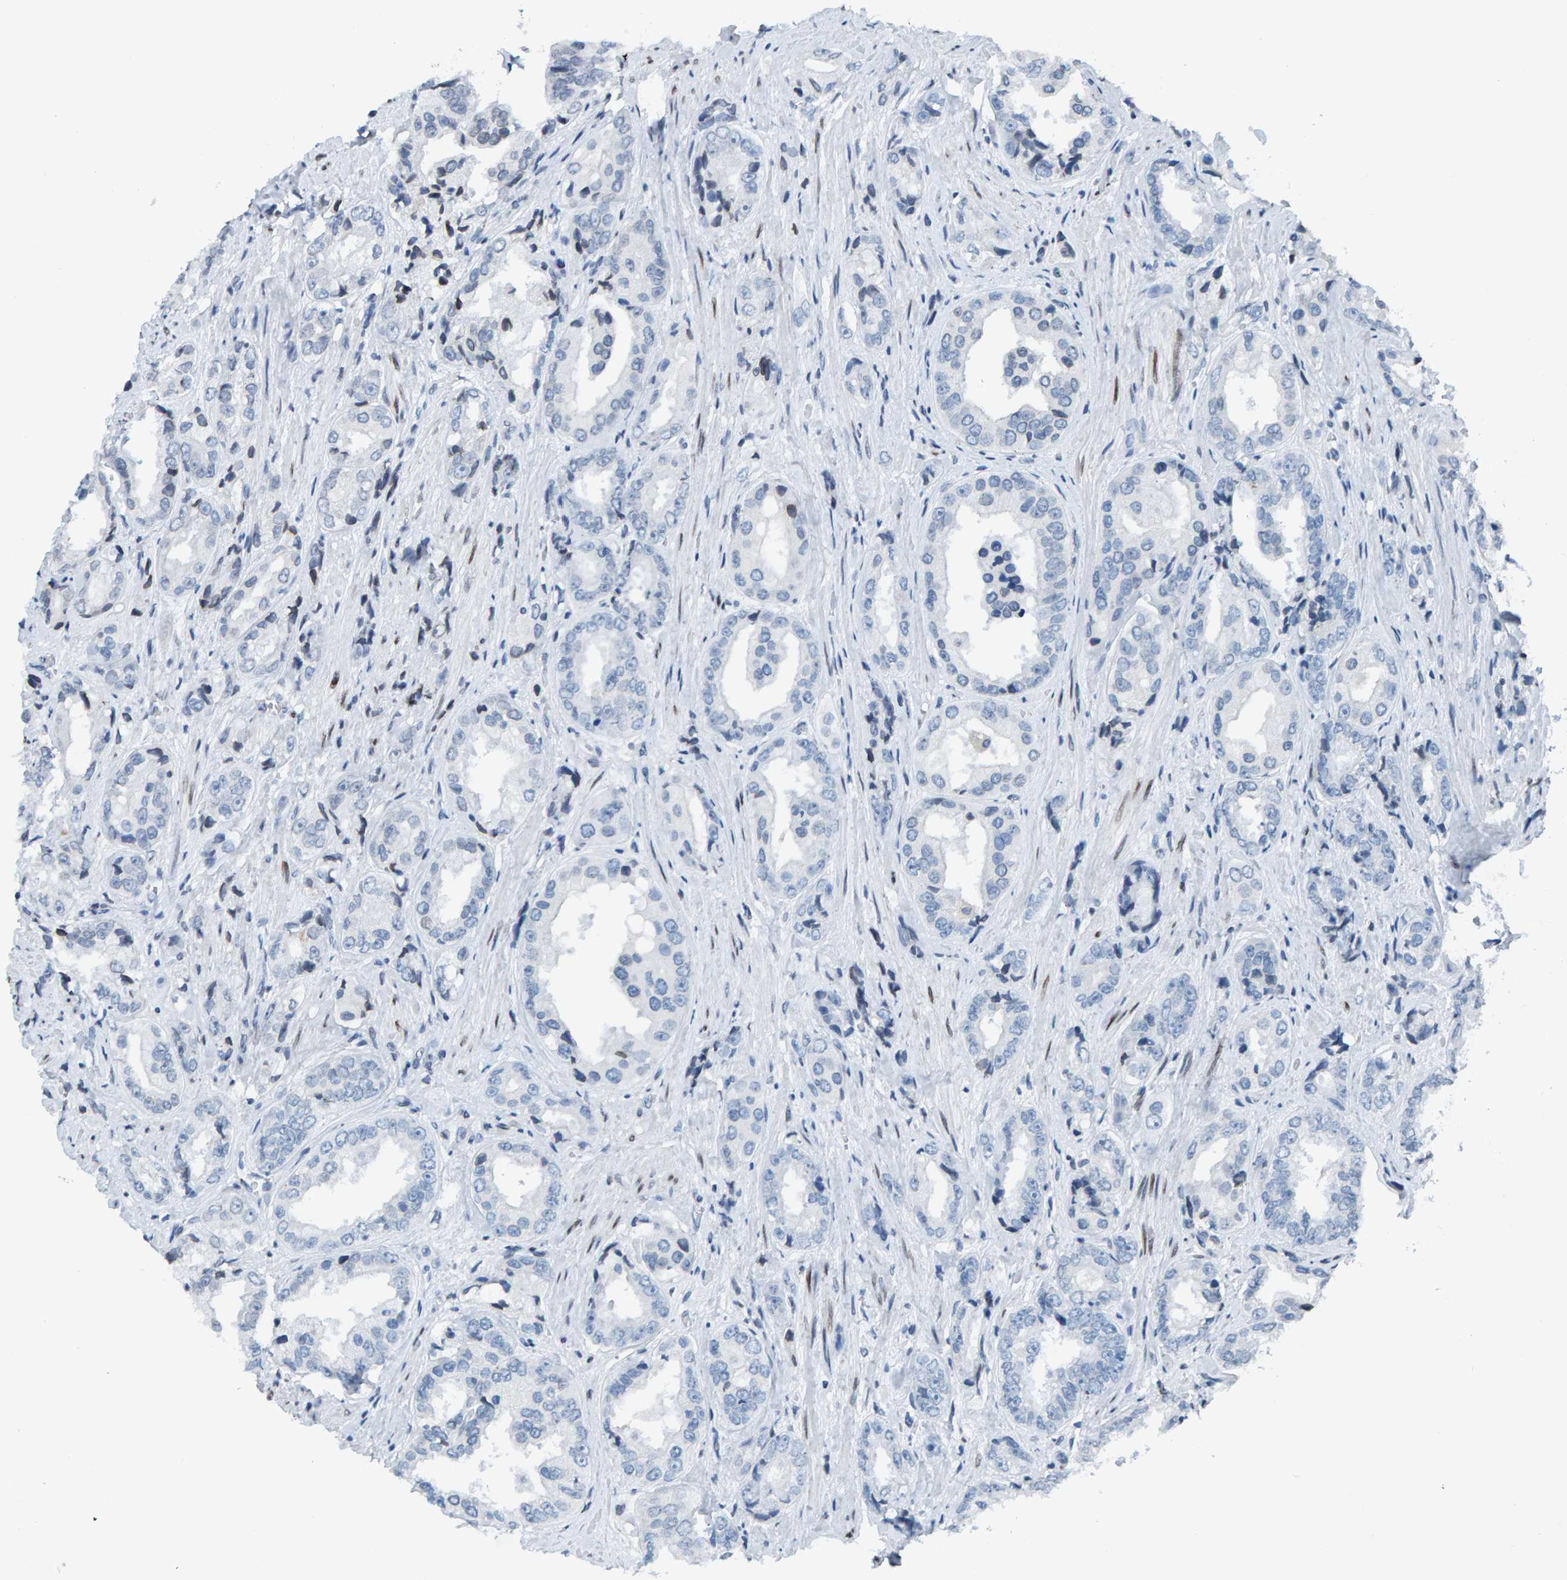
{"staining": {"intensity": "negative", "quantity": "none", "location": "none"}, "tissue": "prostate cancer", "cell_type": "Tumor cells", "image_type": "cancer", "snomed": [{"axis": "morphology", "description": "Adenocarcinoma, High grade"}, {"axis": "topography", "description": "Prostate"}], "caption": "Tumor cells show no significant expression in adenocarcinoma (high-grade) (prostate).", "gene": "LMNB2", "patient": {"sex": "male", "age": 61}}